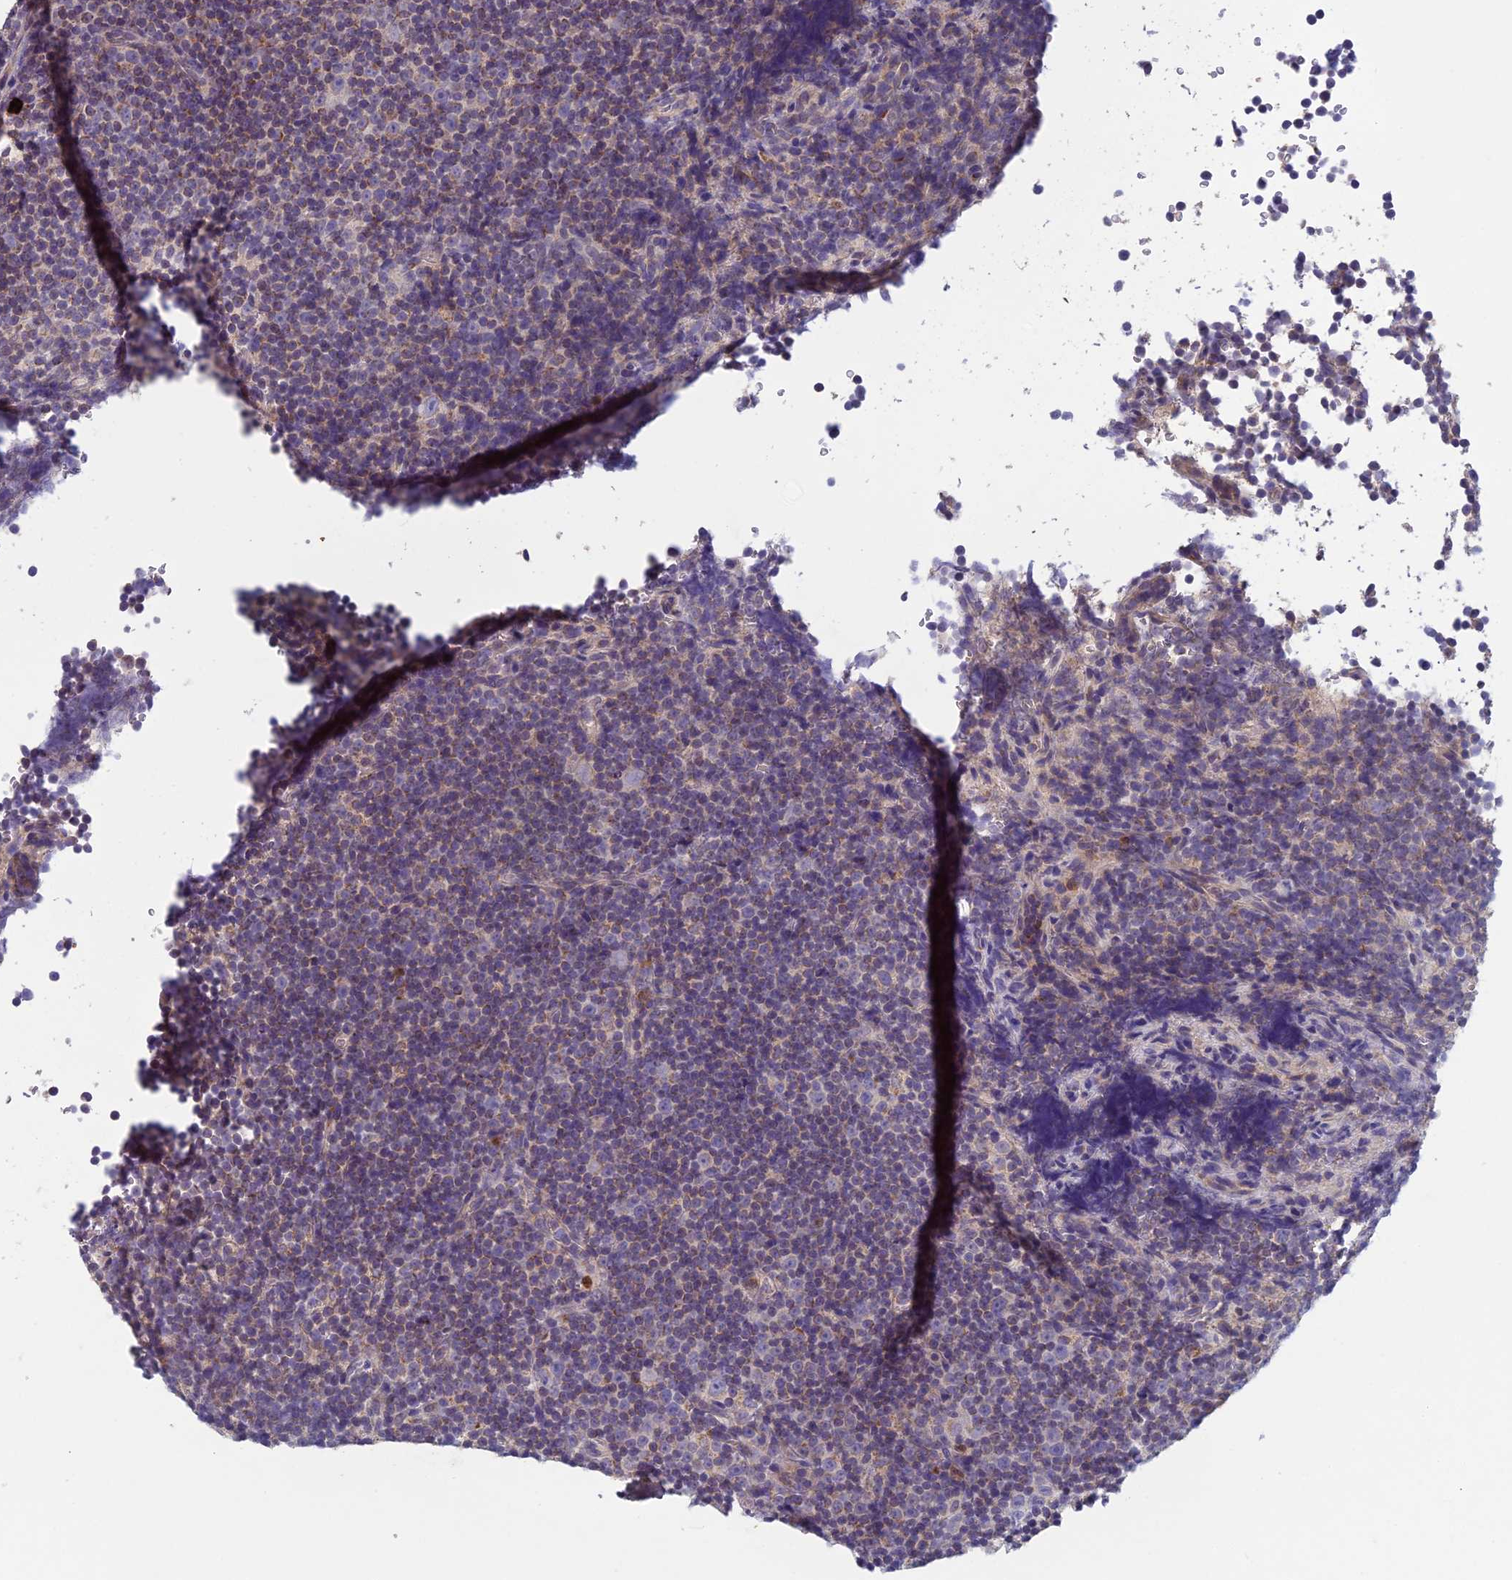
{"staining": {"intensity": "weak", "quantity": "25%-75%", "location": "cytoplasmic/membranous"}, "tissue": "lymphoma", "cell_type": "Tumor cells", "image_type": "cancer", "snomed": [{"axis": "morphology", "description": "Malignant lymphoma, non-Hodgkin's type, Low grade"}, {"axis": "topography", "description": "Lymph node"}], "caption": "Protein expression by immunohistochemistry exhibits weak cytoplasmic/membranous expression in approximately 25%-75% of tumor cells in malignant lymphoma, non-Hodgkin's type (low-grade).", "gene": "ENSG00000188897", "patient": {"sex": "female", "age": 67}}